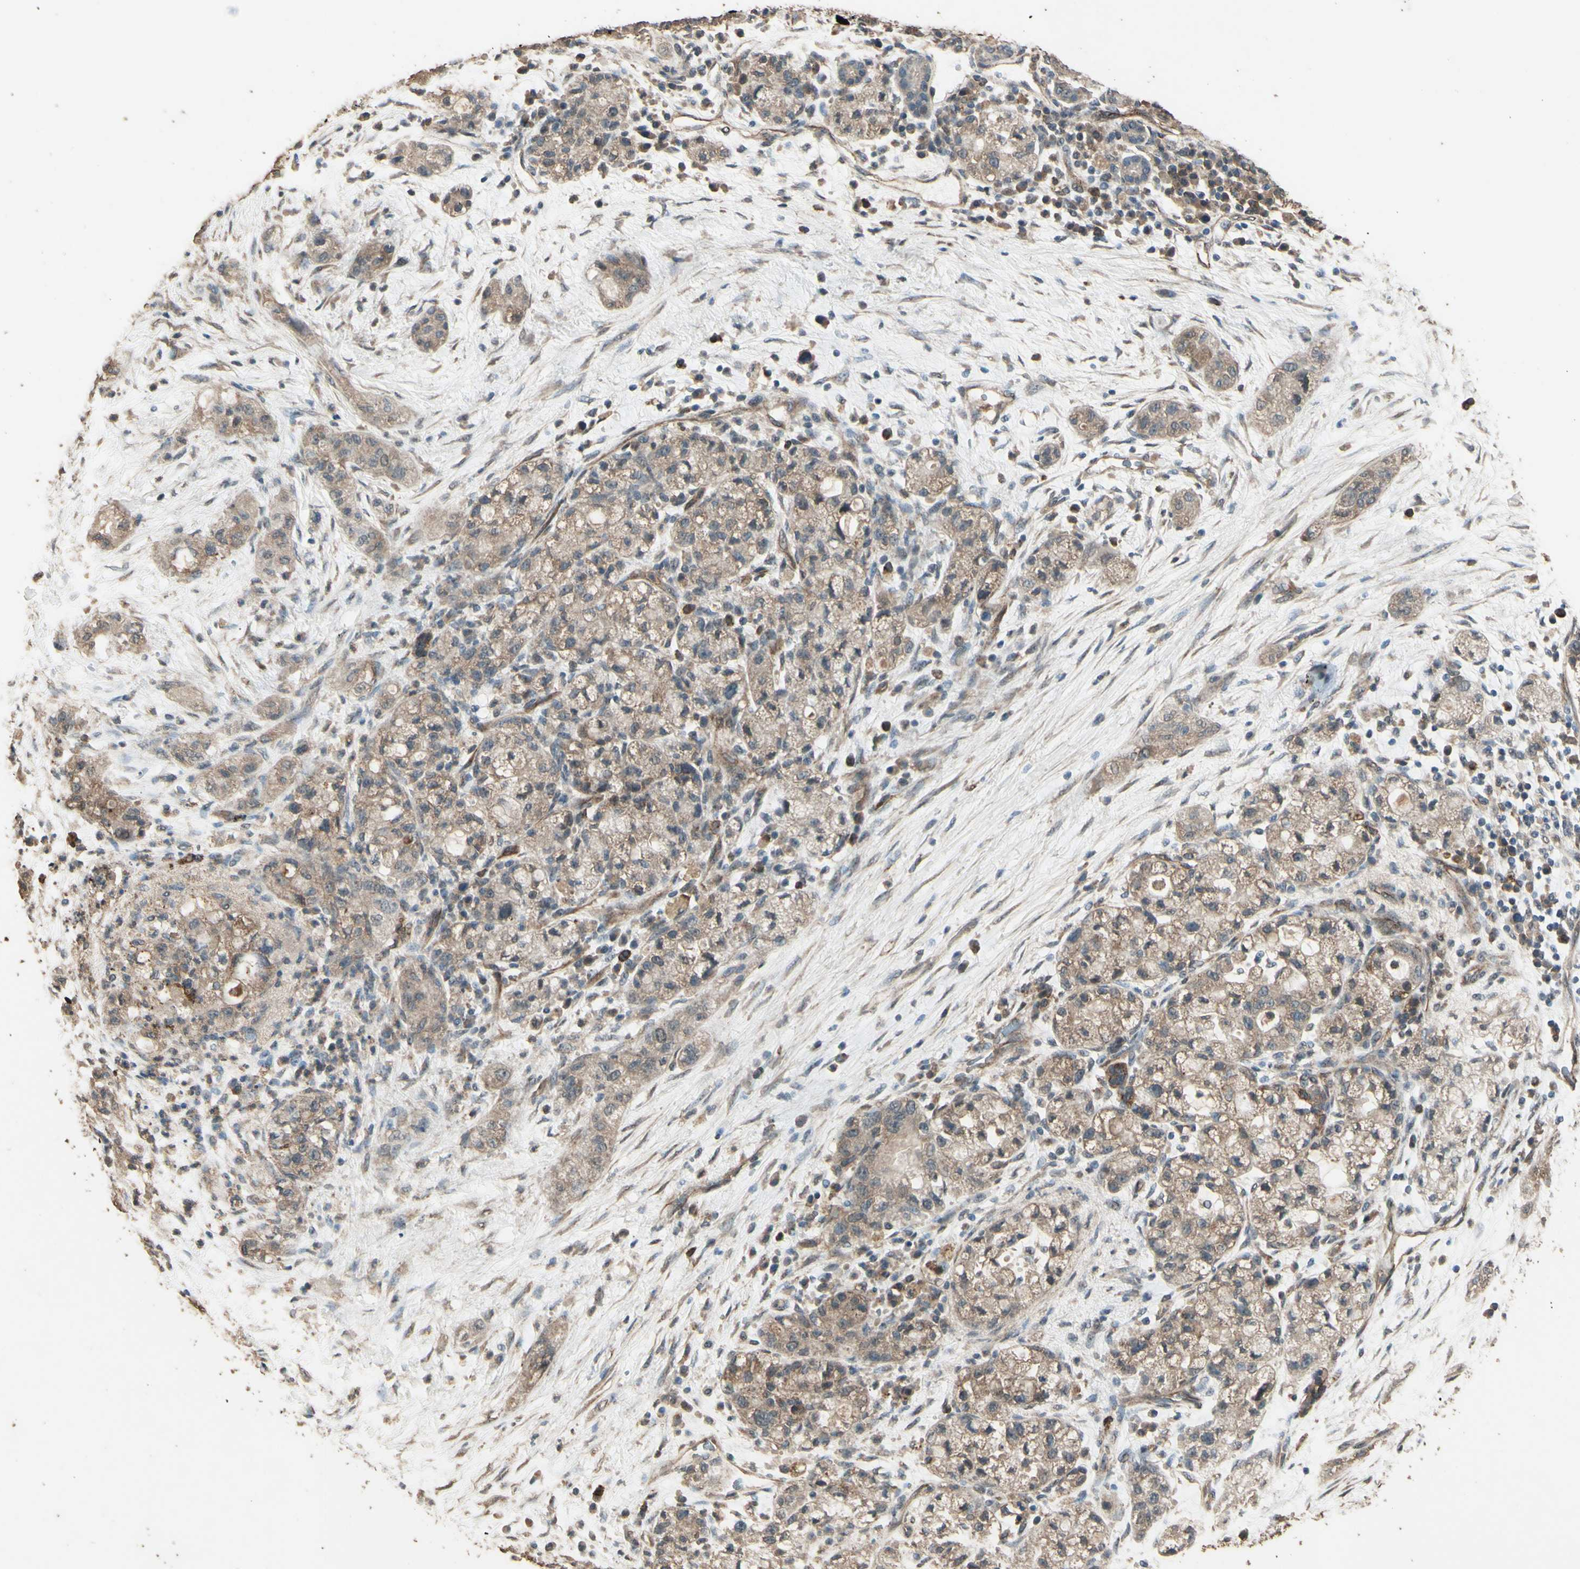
{"staining": {"intensity": "moderate", "quantity": ">75%", "location": "cytoplasmic/membranous"}, "tissue": "pancreatic cancer", "cell_type": "Tumor cells", "image_type": "cancer", "snomed": [{"axis": "morphology", "description": "Adenocarcinoma, NOS"}, {"axis": "topography", "description": "Pancreas"}], "caption": "Pancreatic cancer (adenocarcinoma) was stained to show a protein in brown. There is medium levels of moderate cytoplasmic/membranous expression in about >75% of tumor cells.", "gene": "TSPO", "patient": {"sex": "female", "age": 78}}